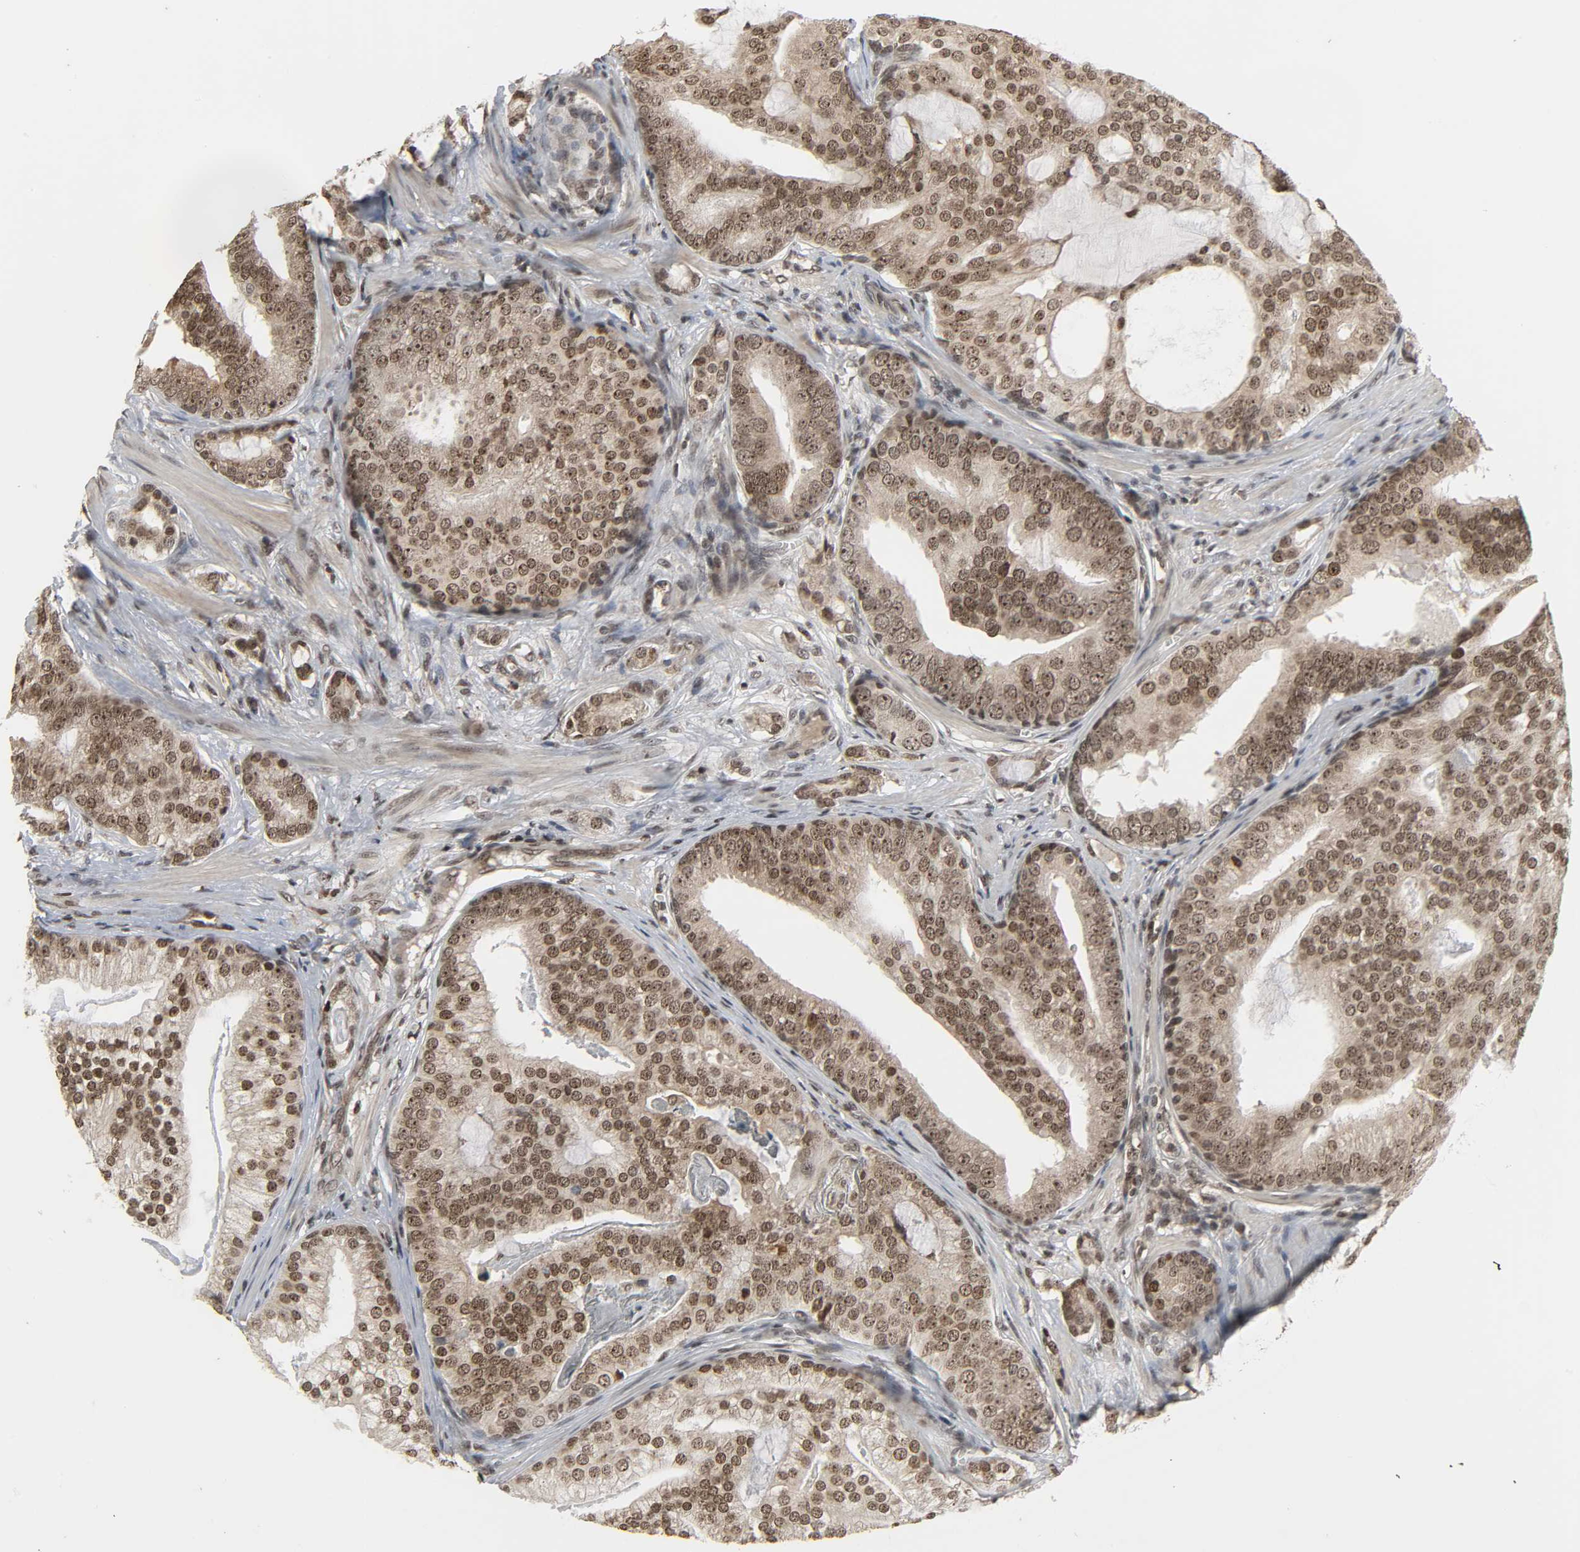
{"staining": {"intensity": "moderate", "quantity": ">75%", "location": "nuclear"}, "tissue": "prostate cancer", "cell_type": "Tumor cells", "image_type": "cancer", "snomed": [{"axis": "morphology", "description": "Adenocarcinoma, Low grade"}, {"axis": "topography", "description": "Prostate"}], "caption": "Immunohistochemistry of human prostate cancer shows medium levels of moderate nuclear staining in about >75% of tumor cells.", "gene": "XRCC1", "patient": {"sex": "male", "age": 58}}